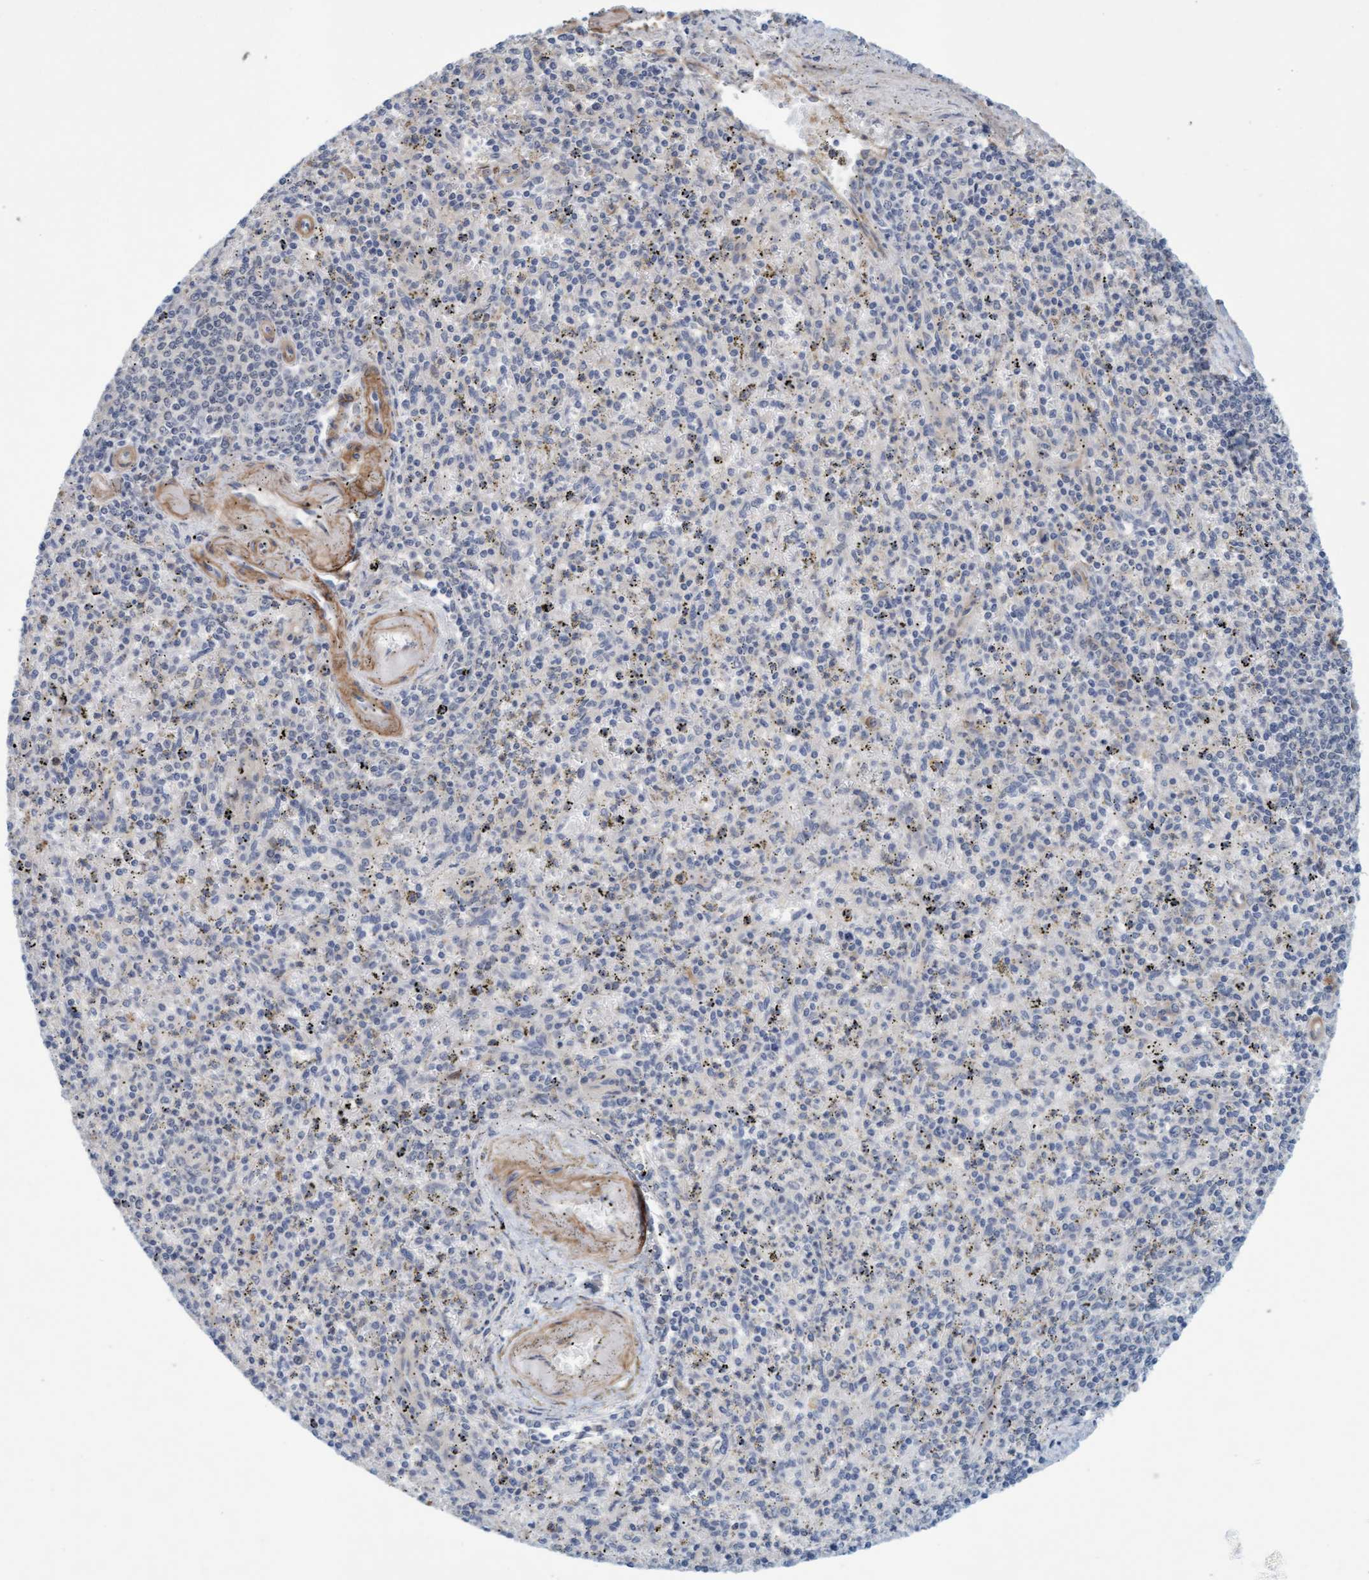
{"staining": {"intensity": "negative", "quantity": "none", "location": "none"}, "tissue": "spleen", "cell_type": "Cells in red pulp", "image_type": "normal", "snomed": [{"axis": "morphology", "description": "Normal tissue, NOS"}, {"axis": "topography", "description": "Spleen"}], "caption": "This is an immunohistochemistry (IHC) photomicrograph of benign human spleen. There is no expression in cells in red pulp.", "gene": "TSTD2", "patient": {"sex": "male", "age": 72}}